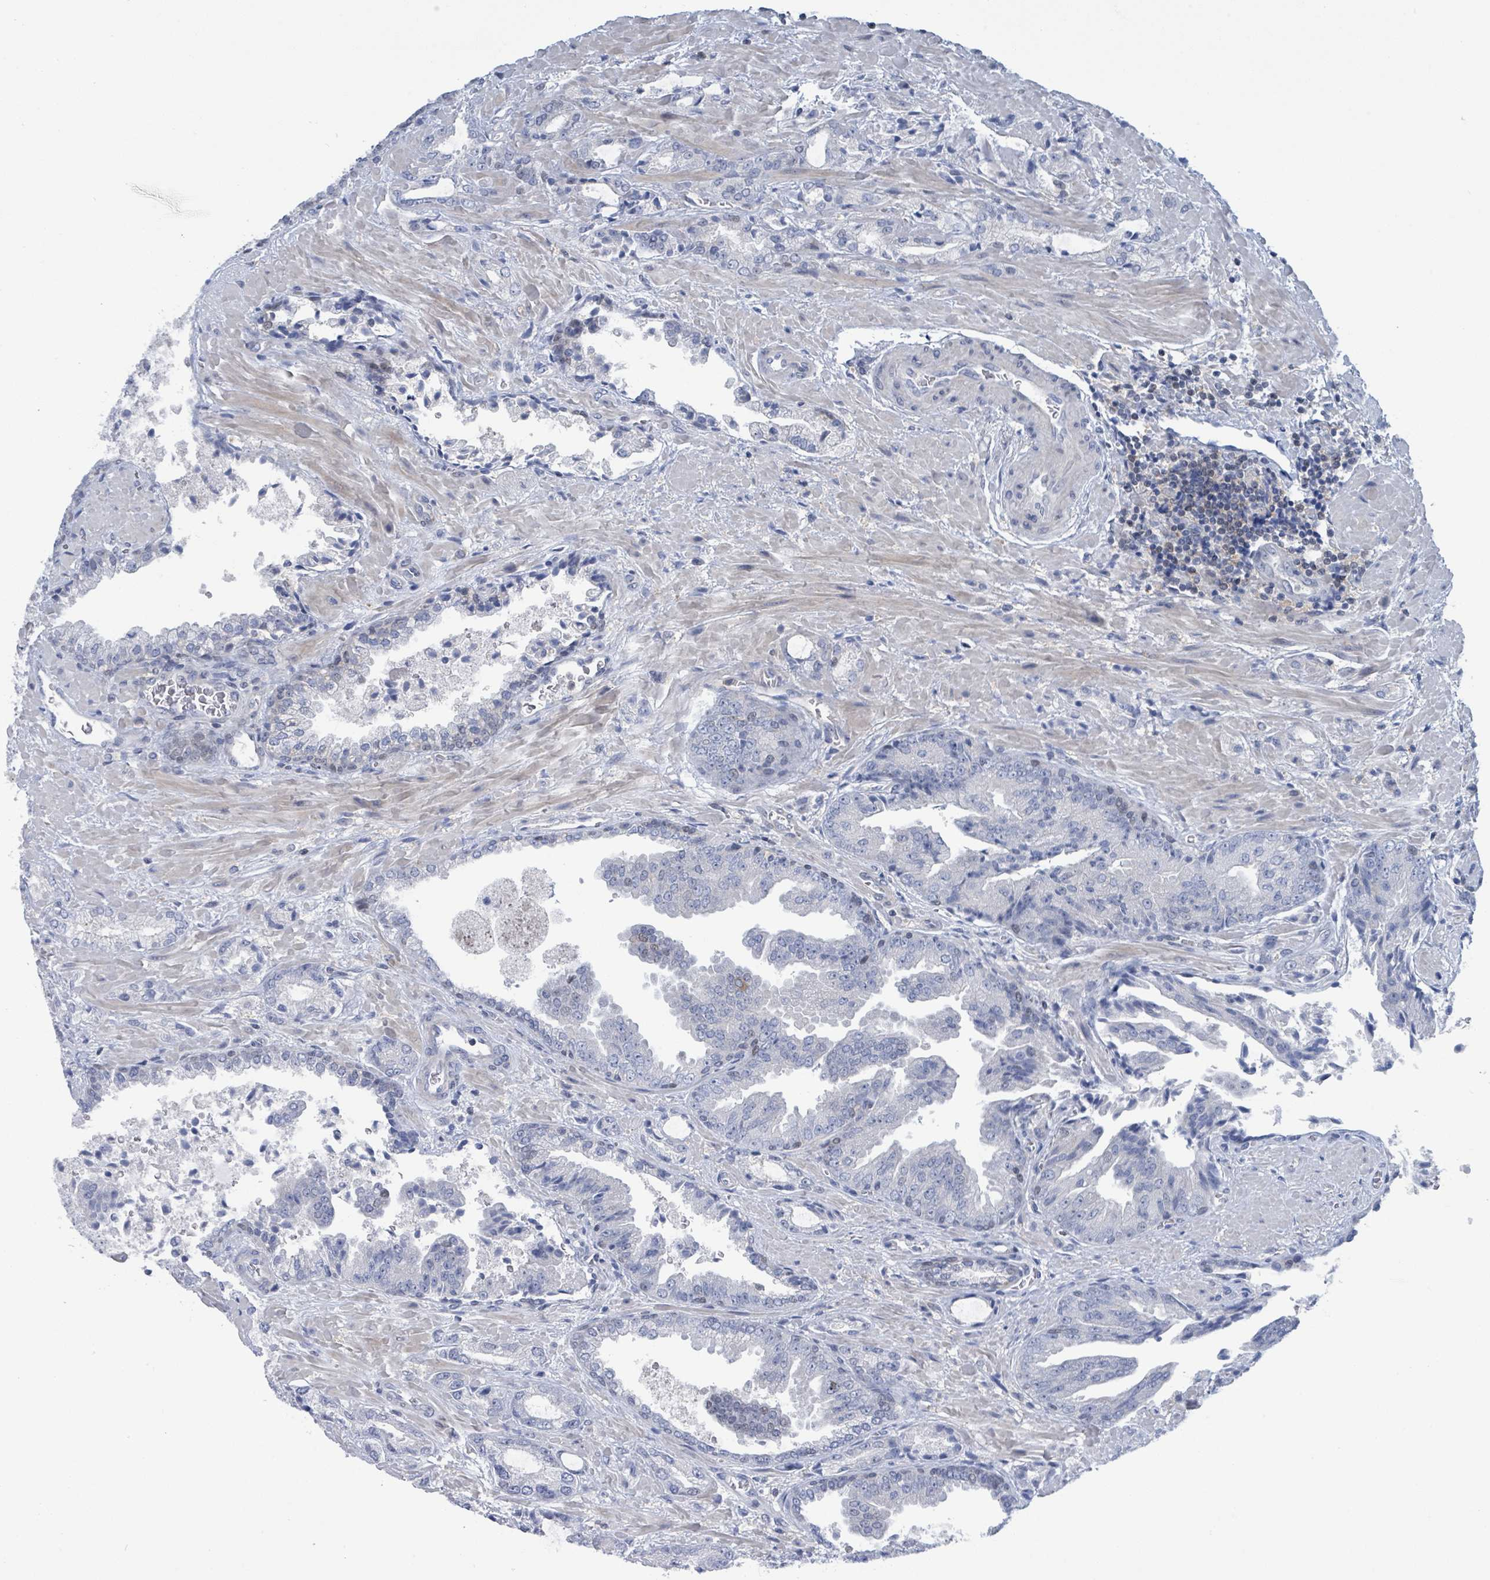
{"staining": {"intensity": "negative", "quantity": "none", "location": "none"}, "tissue": "prostate cancer", "cell_type": "Tumor cells", "image_type": "cancer", "snomed": [{"axis": "morphology", "description": "Adenocarcinoma, High grade"}, {"axis": "topography", "description": "Prostate"}], "caption": "There is no significant staining in tumor cells of adenocarcinoma (high-grade) (prostate).", "gene": "DGKZ", "patient": {"sex": "male", "age": 68}}